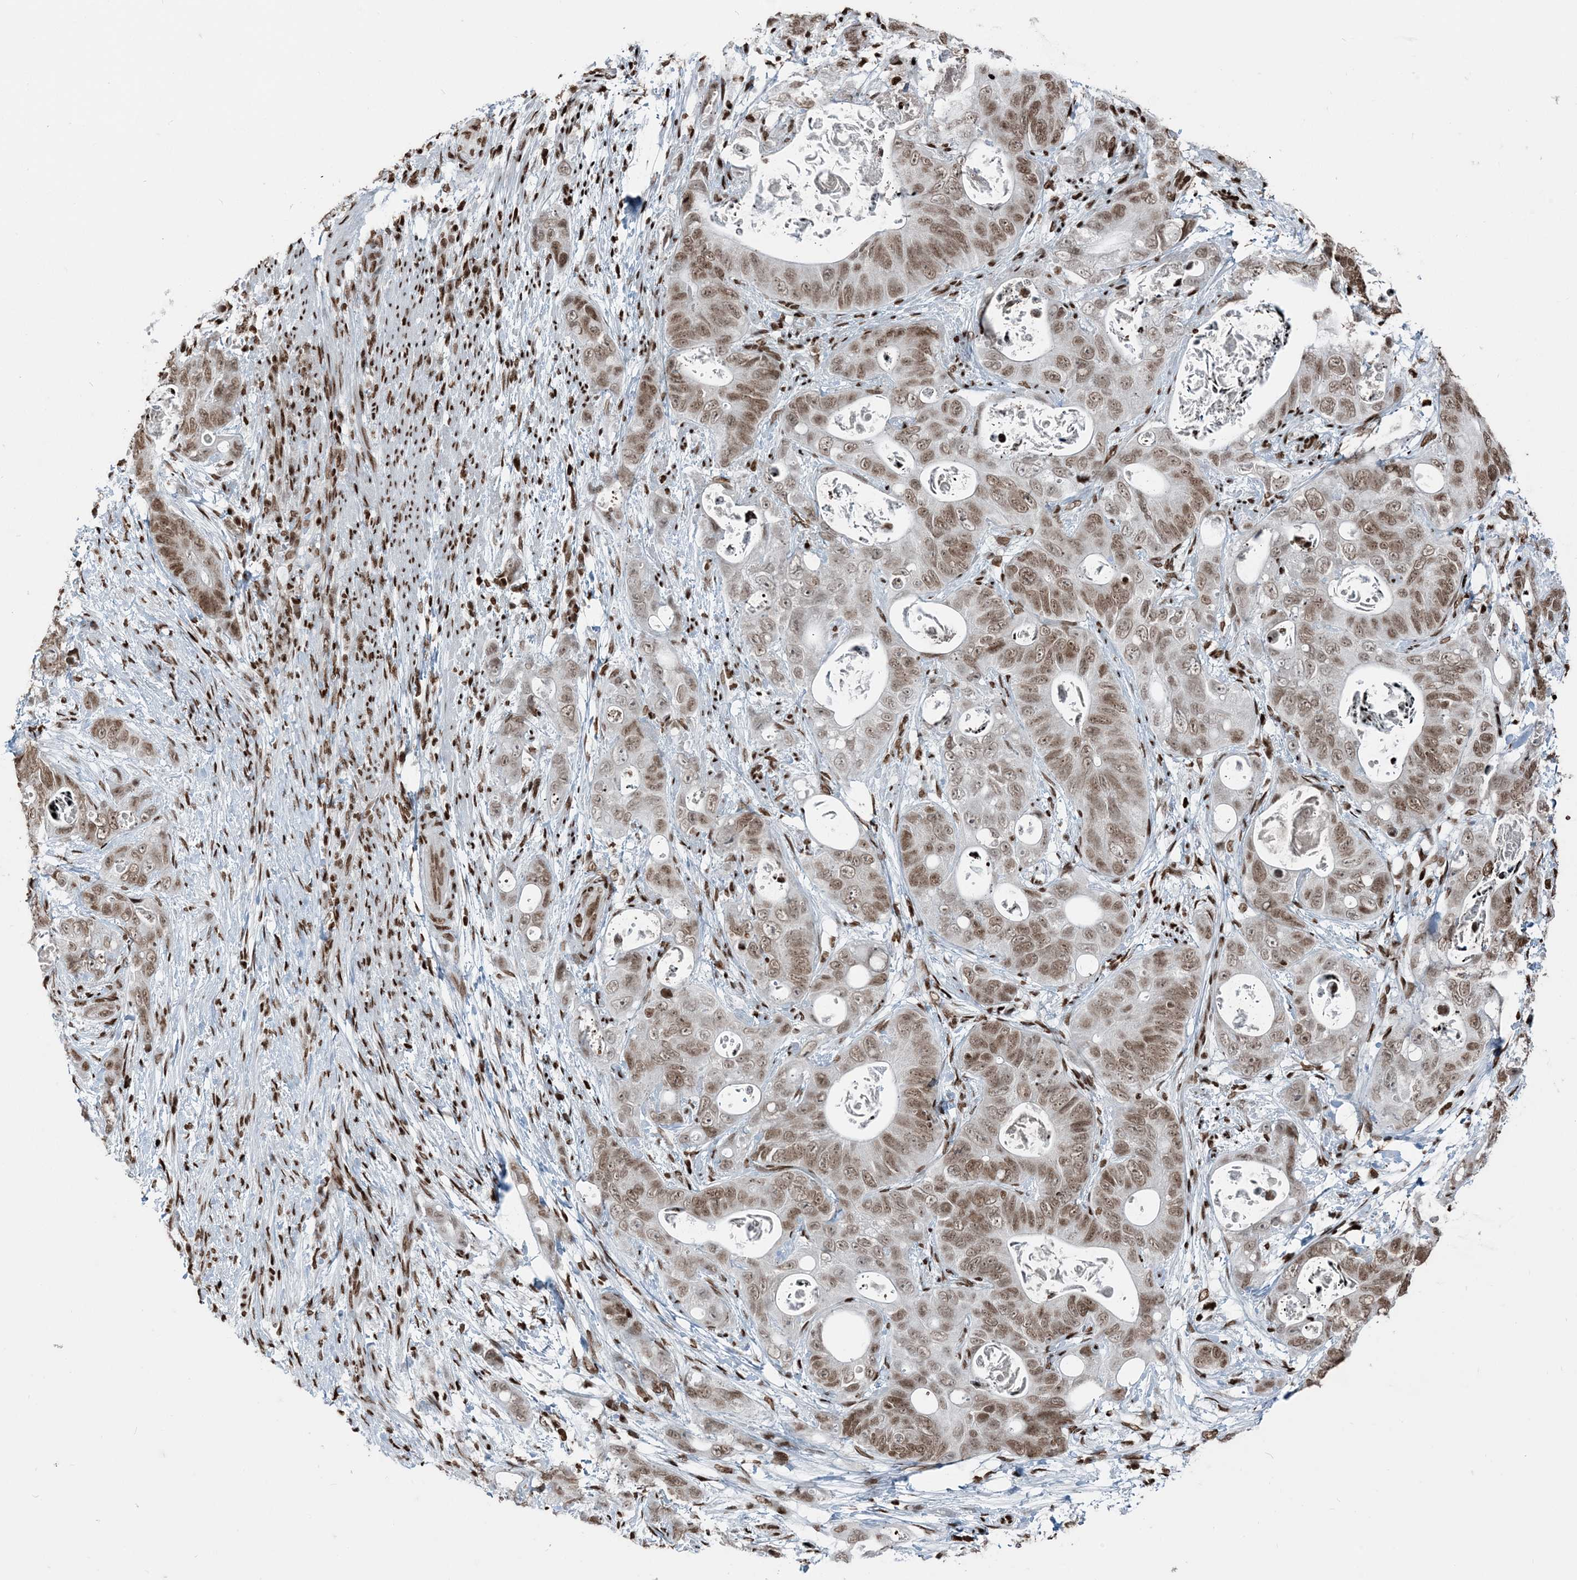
{"staining": {"intensity": "moderate", "quantity": ">75%", "location": "nuclear"}, "tissue": "stomach cancer", "cell_type": "Tumor cells", "image_type": "cancer", "snomed": [{"axis": "morphology", "description": "Adenocarcinoma, NOS"}, {"axis": "topography", "description": "Stomach"}], "caption": "Human stomach cancer (adenocarcinoma) stained with a brown dye displays moderate nuclear positive expression in about >75% of tumor cells.", "gene": "H3-3B", "patient": {"sex": "female", "age": 89}}